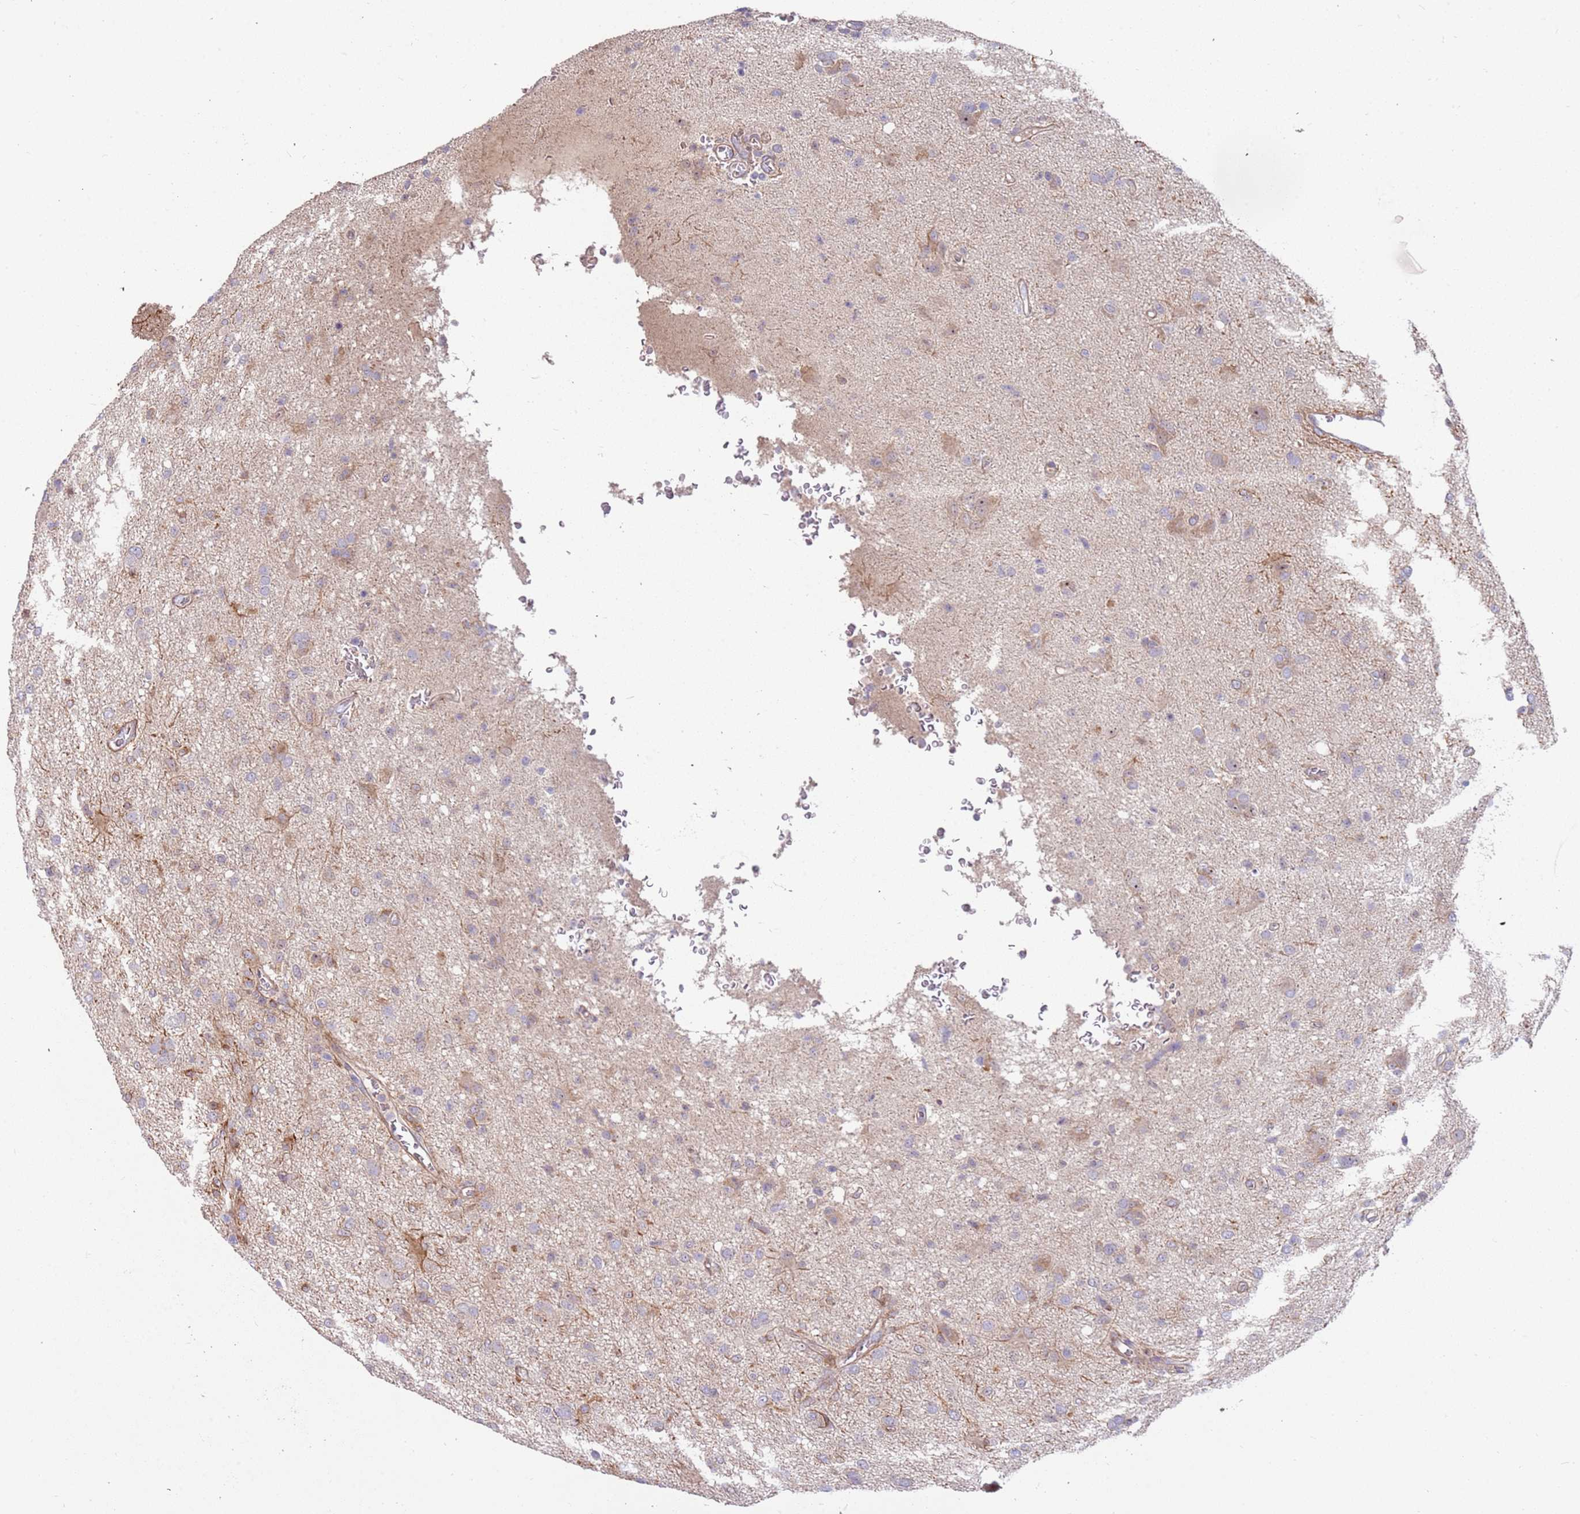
{"staining": {"intensity": "moderate", "quantity": "<25%", "location": "cytoplasmic/membranous"}, "tissue": "glioma", "cell_type": "Tumor cells", "image_type": "cancer", "snomed": [{"axis": "morphology", "description": "Glioma, malignant, High grade"}, {"axis": "topography", "description": "Brain"}], "caption": "This image reveals immunohistochemistry staining of human high-grade glioma (malignant), with low moderate cytoplasmic/membranous positivity in about <25% of tumor cells.", "gene": "TRAPPC6B", "patient": {"sex": "female", "age": 57}}